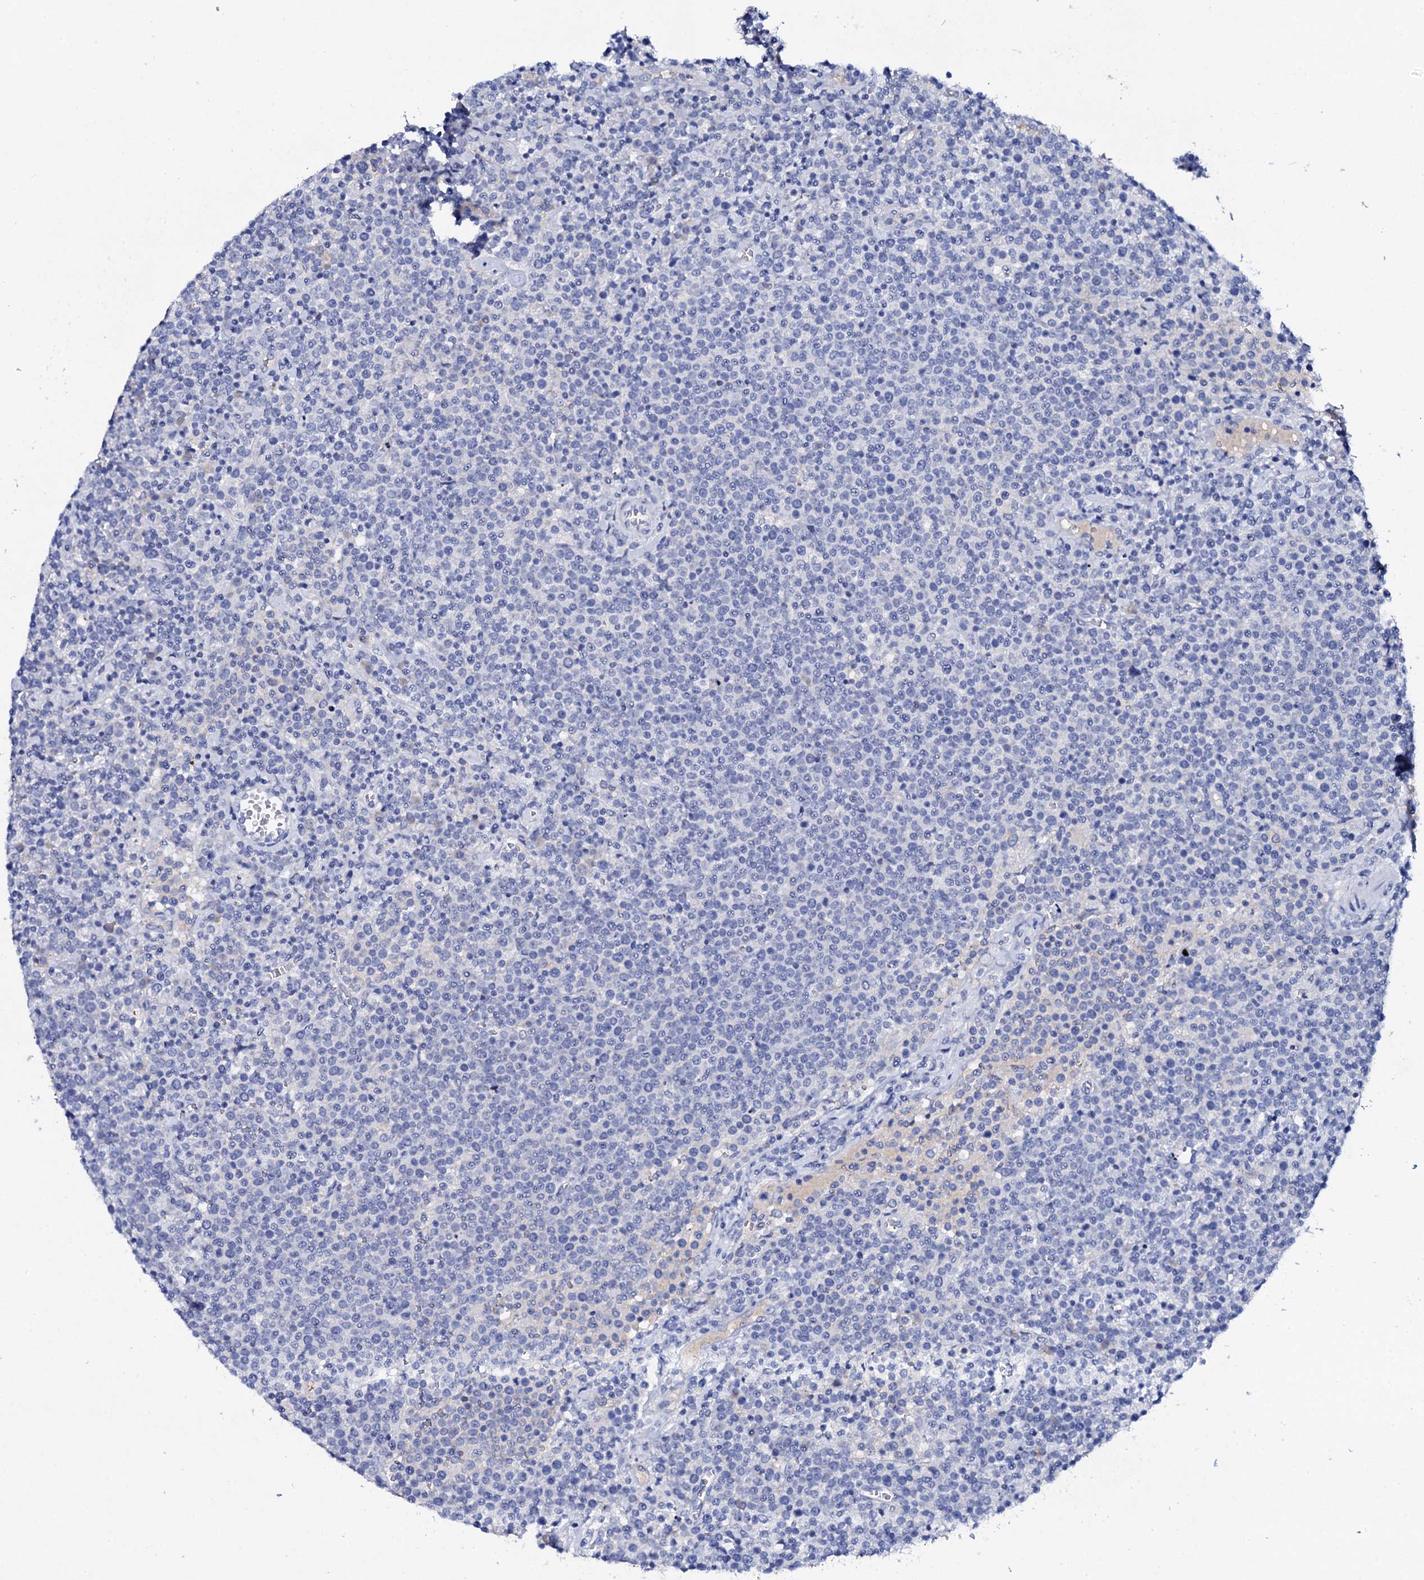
{"staining": {"intensity": "negative", "quantity": "none", "location": "none"}, "tissue": "lymphoma", "cell_type": "Tumor cells", "image_type": "cancer", "snomed": [{"axis": "morphology", "description": "Malignant lymphoma, non-Hodgkin's type, High grade"}, {"axis": "topography", "description": "Lymph node"}], "caption": "Tumor cells show no significant expression in malignant lymphoma, non-Hodgkin's type (high-grade). (Stains: DAB immunohistochemistry (IHC) with hematoxylin counter stain, Microscopy: brightfield microscopy at high magnification).", "gene": "FBXL16", "patient": {"sex": "male", "age": 61}}